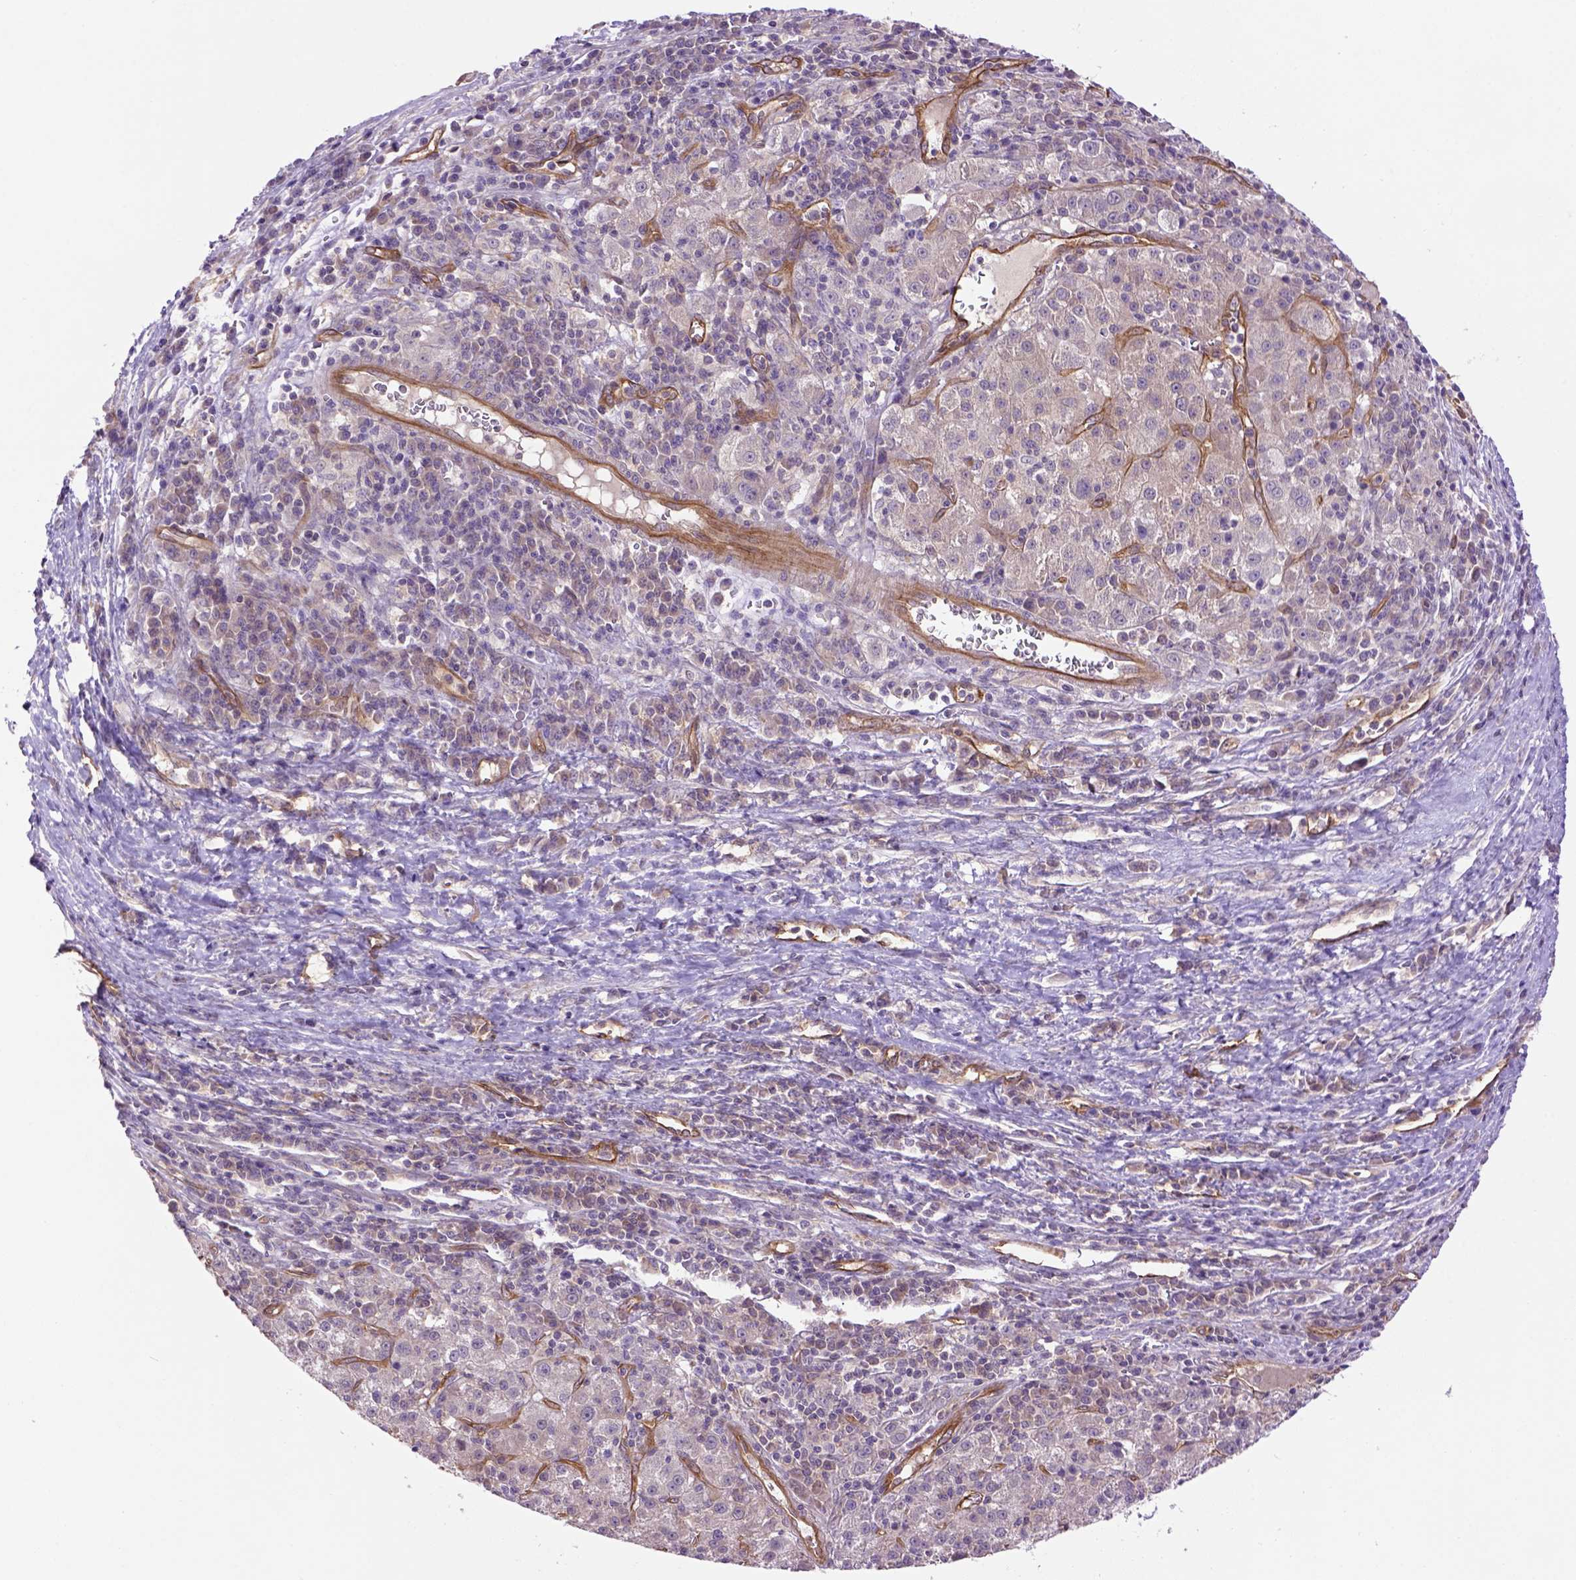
{"staining": {"intensity": "negative", "quantity": "none", "location": "none"}, "tissue": "liver cancer", "cell_type": "Tumor cells", "image_type": "cancer", "snomed": [{"axis": "morphology", "description": "Carcinoma, Hepatocellular, NOS"}, {"axis": "topography", "description": "Liver"}], "caption": "Liver cancer was stained to show a protein in brown. There is no significant staining in tumor cells.", "gene": "CASKIN2", "patient": {"sex": "female", "age": 60}}